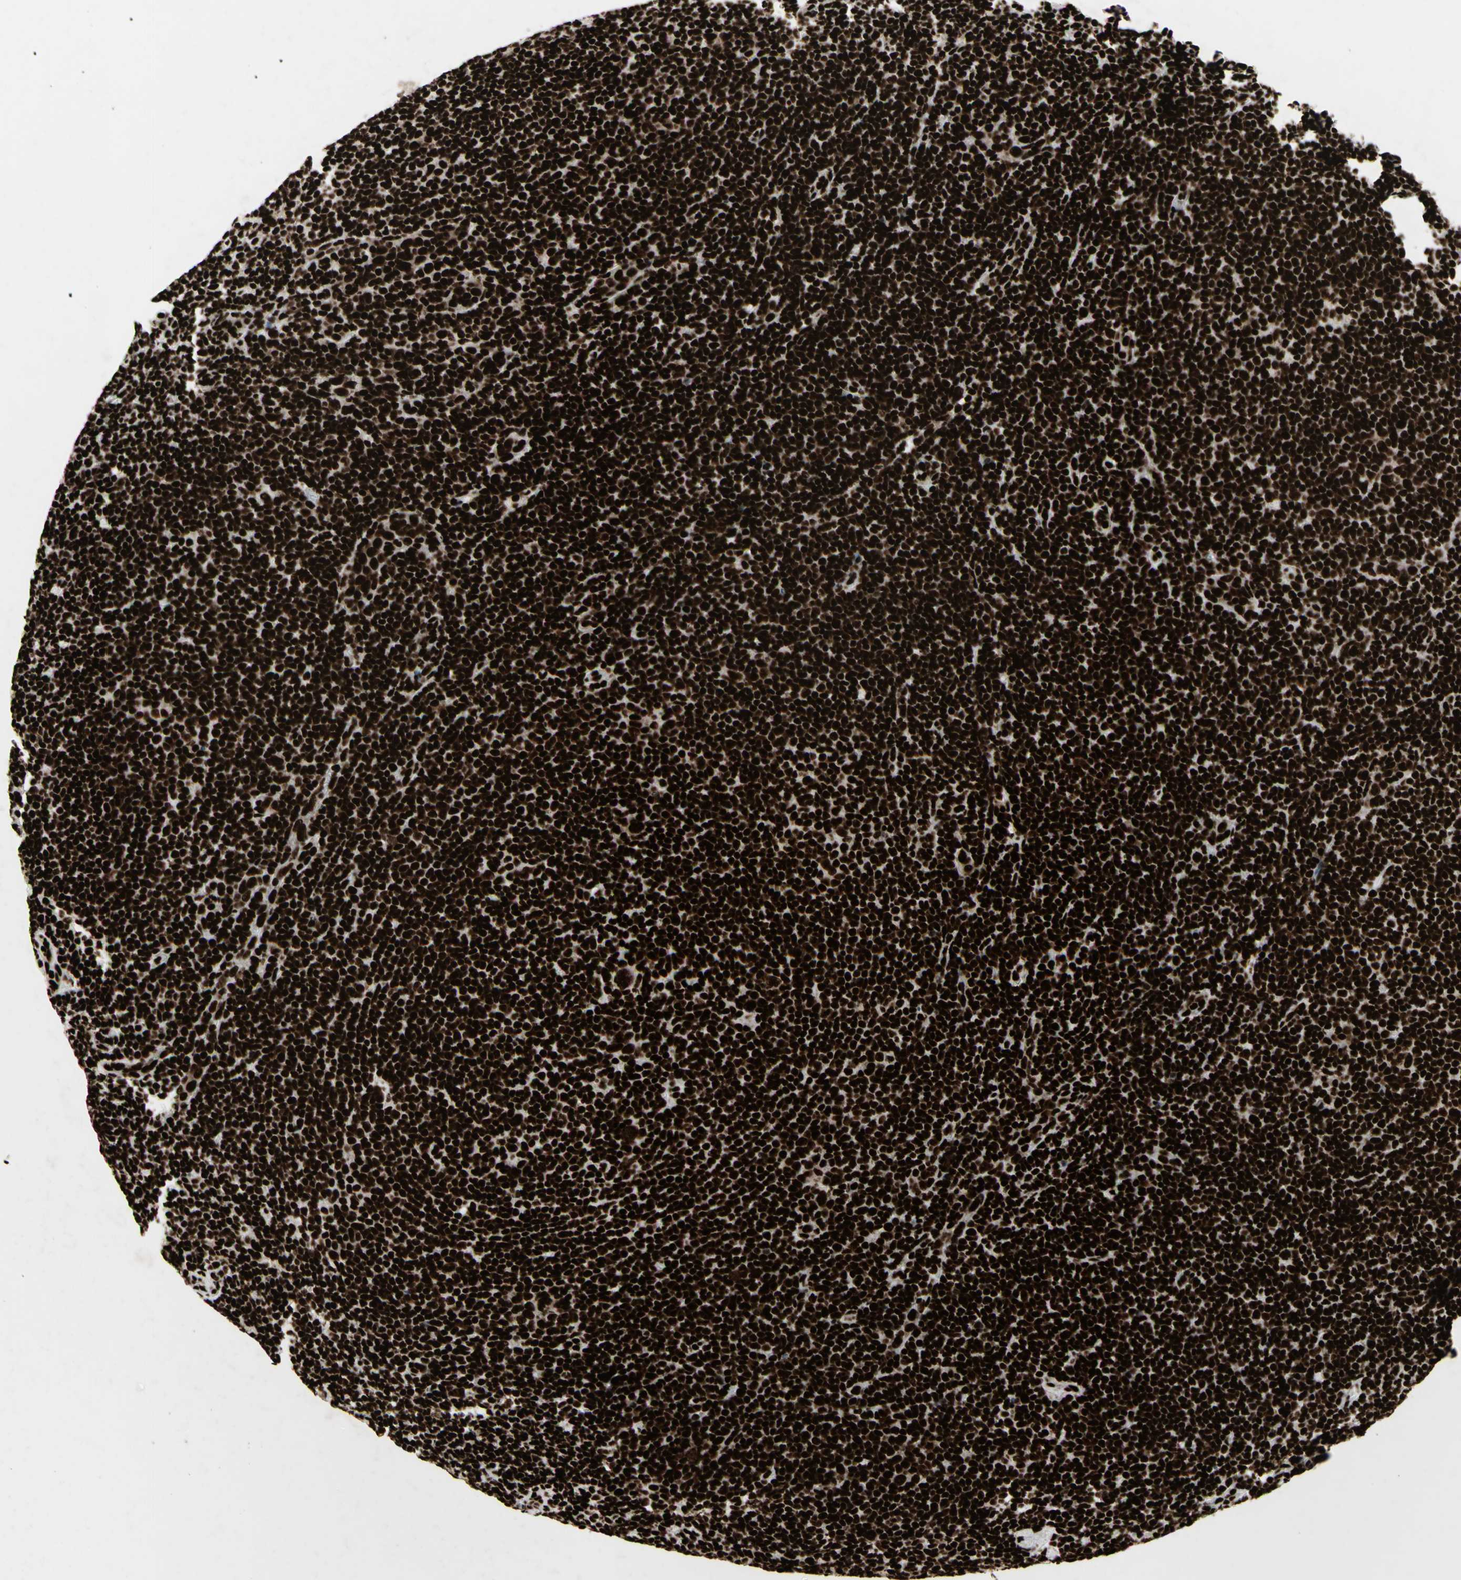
{"staining": {"intensity": "strong", "quantity": ">75%", "location": "nuclear"}, "tissue": "lymphoma", "cell_type": "Tumor cells", "image_type": "cancer", "snomed": [{"axis": "morphology", "description": "Hodgkin's disease, NOS"}, {"axis": "topography", "description": "Lymph node"}], "caption": "Strong nuclear expression for a protein is identified in about >75% of tumor cells of lymphoma using immunohistochemistry.", "gene": "U2AF2", "patient": {"sex": "female", "age": 57}}